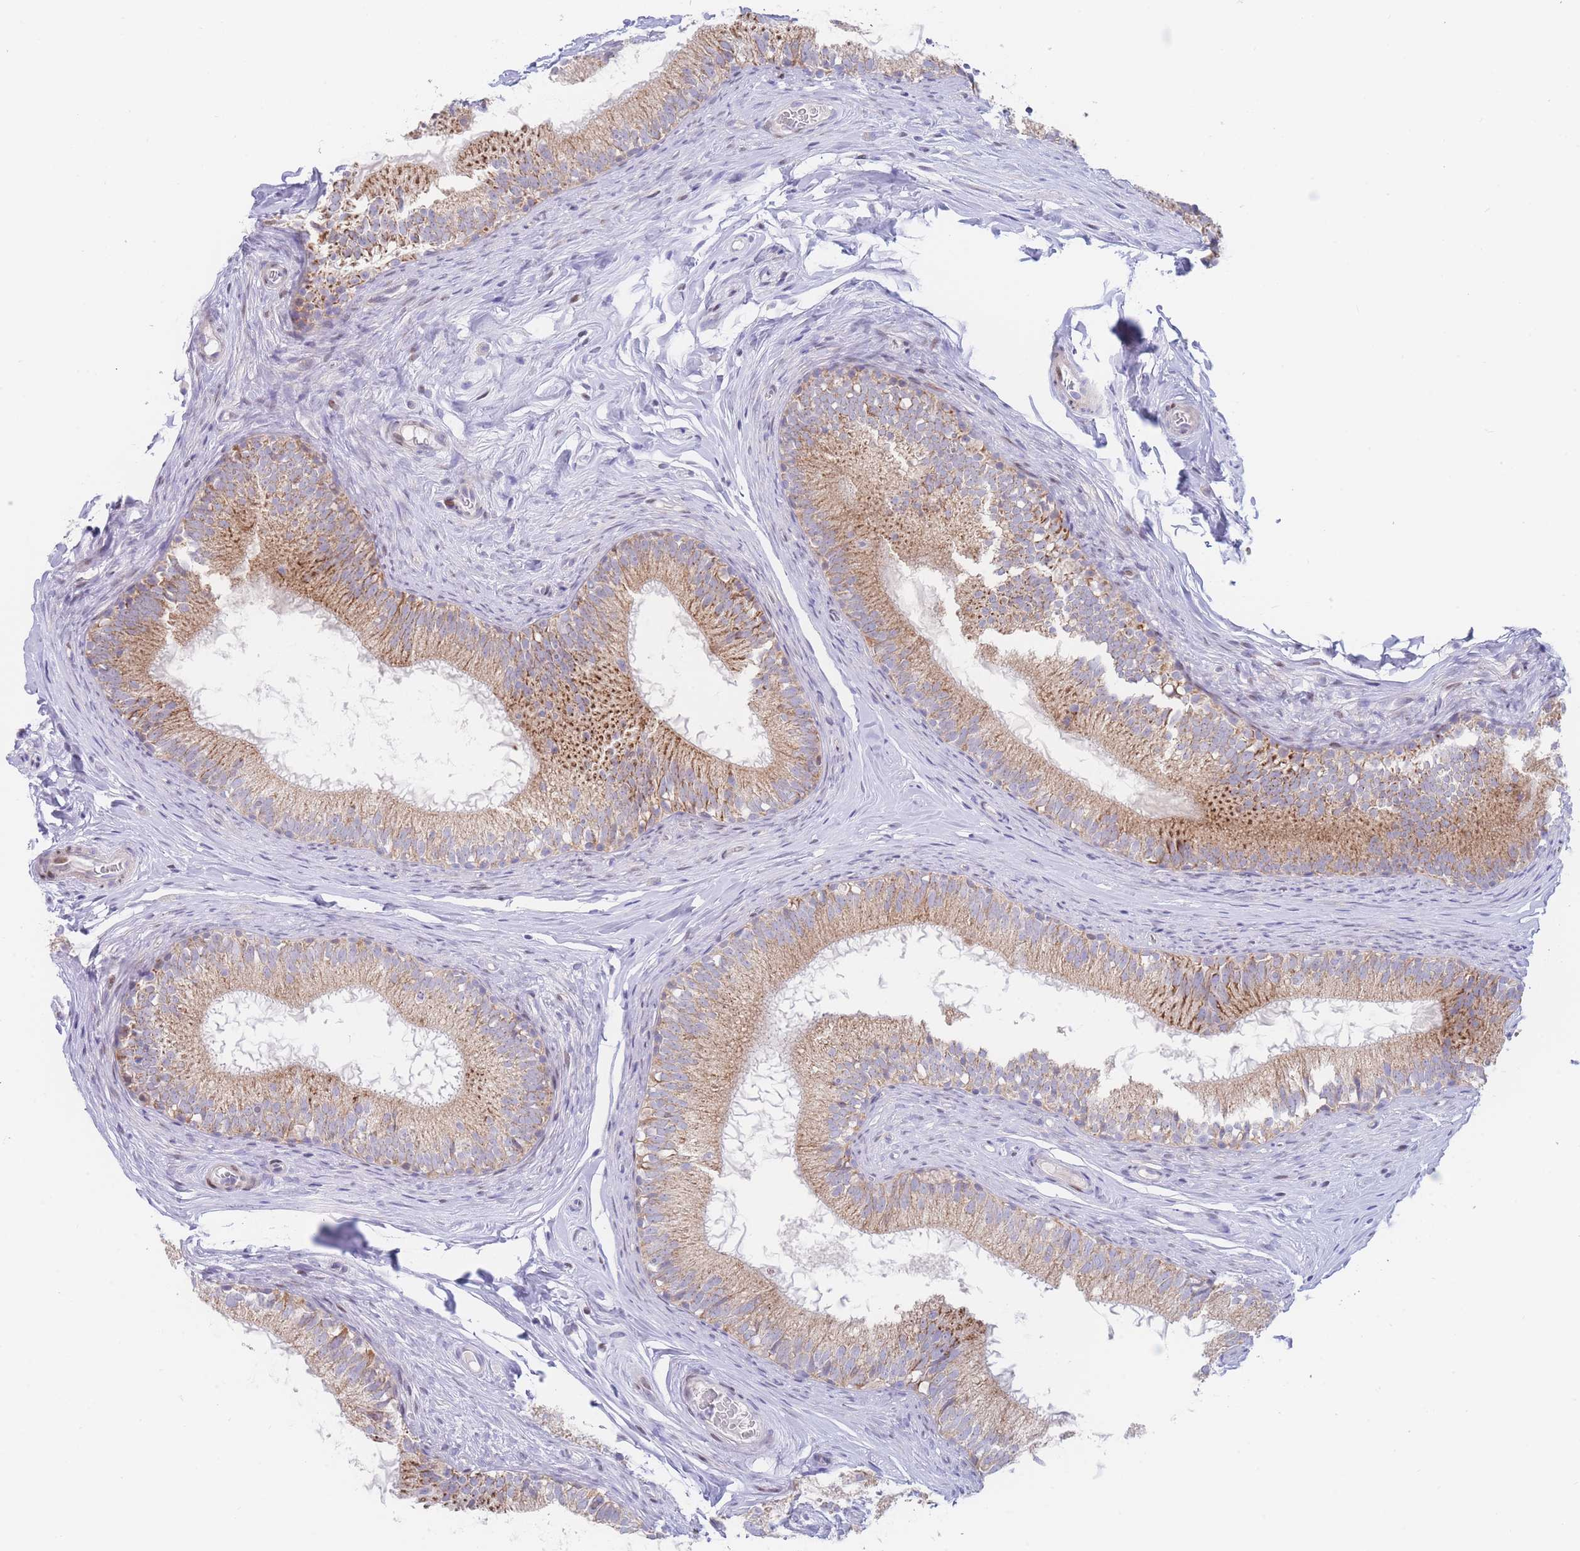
{"staining": {"intensity": "moderate", "quantity": ">75%", "location": "cytoplasmic/membranous"}, "tissue": "epididymis", "cell_type": "Glandular cells", "image_type": "normal", "snomed": [{"axis": "morphology", "description": "Normal tissue, NOS"}, {"axis": "topography", "description": "Epididymis"}], "caption": "Benign epididymis demonstrates moderate cytoplasmic/membranous staining in approximately >75% of glandular cells The protein is stained brown, and the nuclei are stained in blue (DAB (3,3'-diaminobenzidine) IHC with brightfield microscopy, high magnification)..", "gene": "GPAM", "patient": {"sex": "male", "age": 25}}